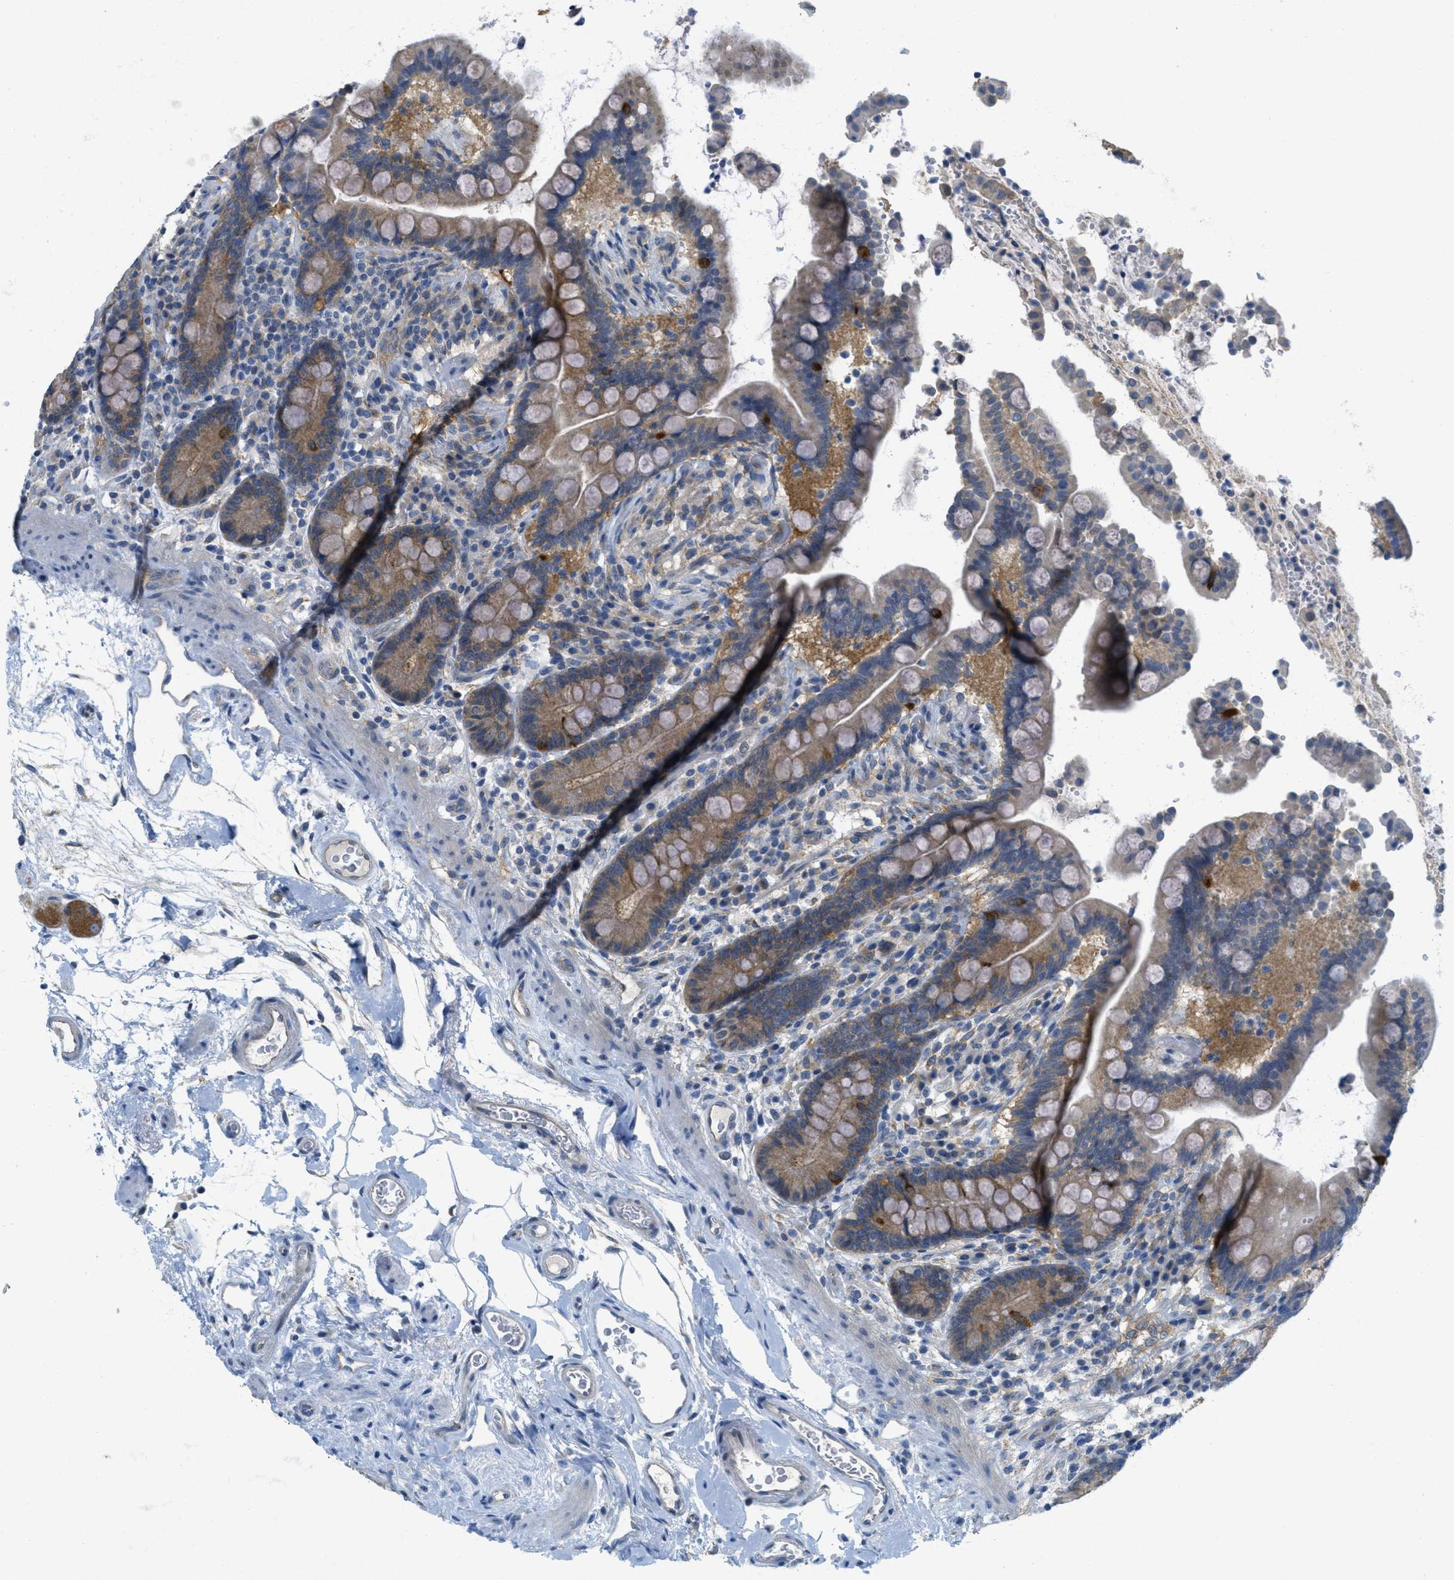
{"staining": {"intensity": "negative", "quantity": "none", "location": "none"}, "tissue": "colon", "cell_type": "Endothelial cells", "image_type": "normal", "snomed": [{"axis": "morphology", "description": "Normal tissue, NOS"}, {"axis": "topography", "description": "Colon"}], "caption": "The micrograph exhibits no staining of endothelial cells in unremarkable colon.", "gene": "ZFYVE9", "patient": {"sex": "male", "age": 73}}